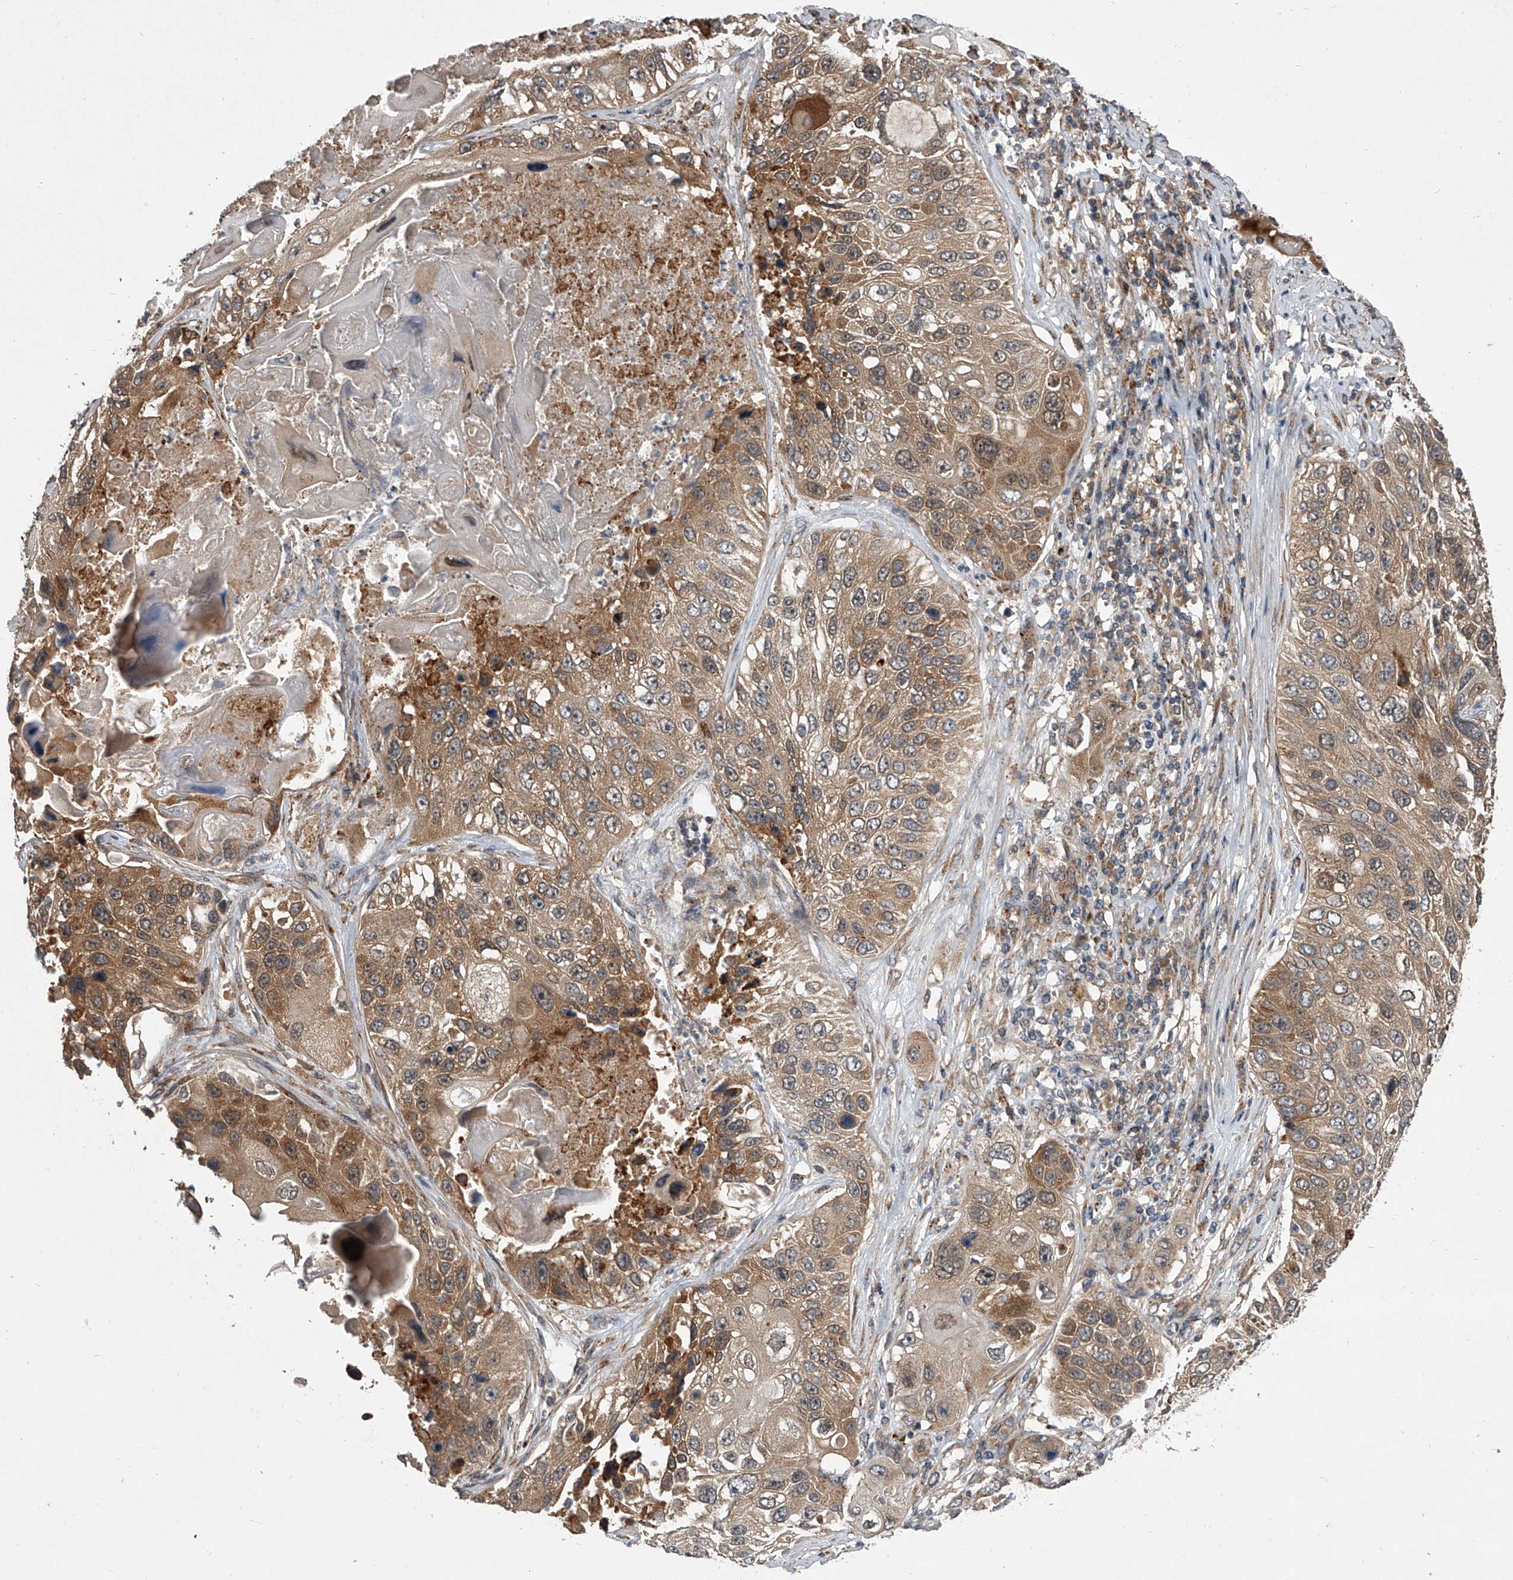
{"staining": {"intensity": "moderate", "quantity": ">75%", "location": "cytoplasmic/membranous"}, "tissue": "lung cancer", "cell_type": "Tumor cells", "image_type": "cancer", "snomed": [{"axis": "morphology", "description": "Squamous cell carcinoma, NOS"}, {"axis": "topography", "description": "Lung"}], "caption": "IHC staining of lung cancer, which exhibits medium levels of moderate cytoplasmic/membranous expression in approximately >75% of tumor cells indicating moderate cytoplasmic/membranous protein staining. The staining was performed using DAB (3,3'-diaminobenzidine) (brown) for protein detection and nuclei were counterstained in hematoxylin (blue).", "gene": "GEMIN8", "patient": {"sex": "male", "age": 61}}